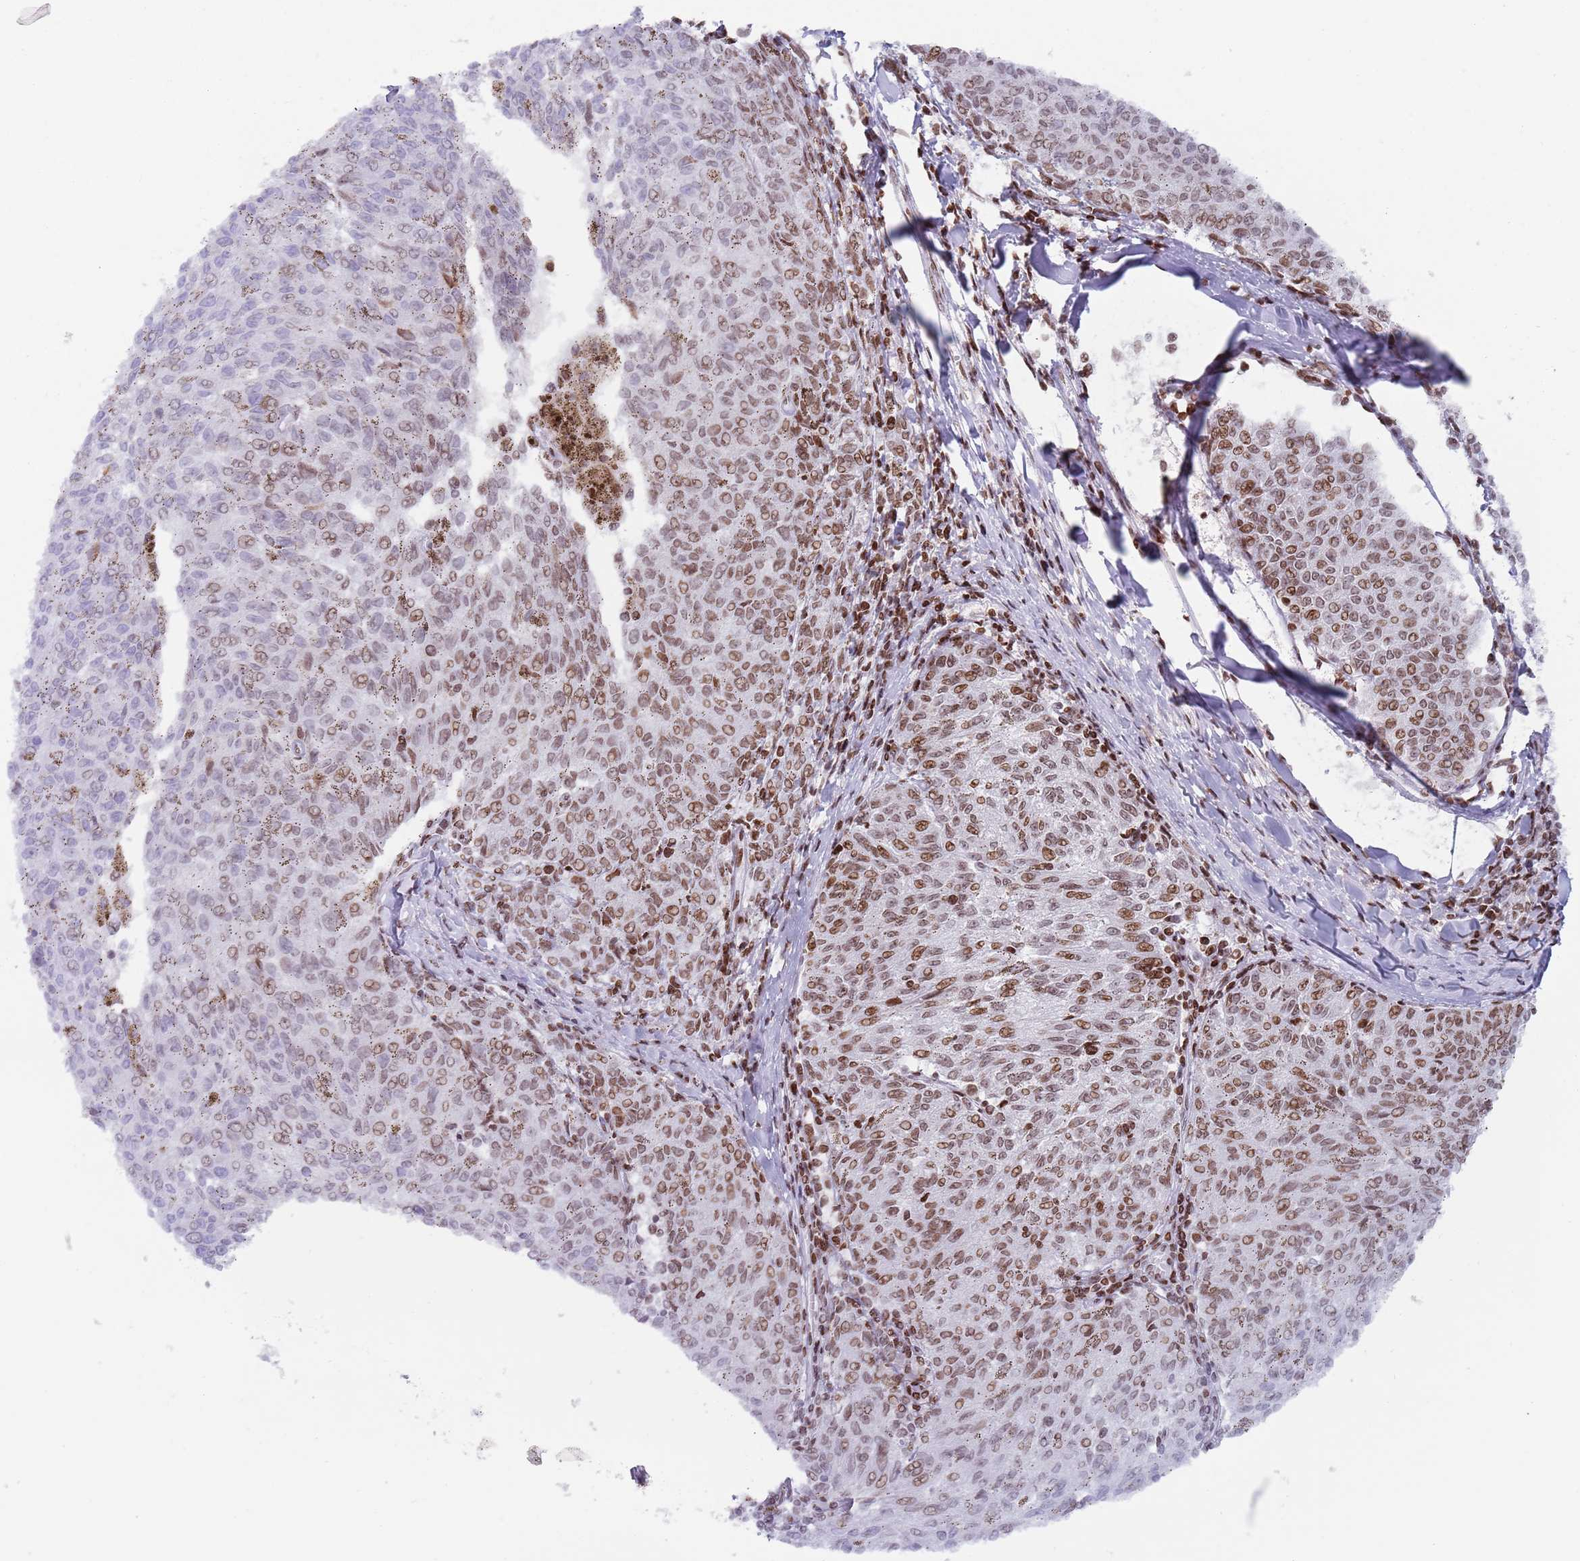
{"staining": {"intensity": "moderate", "quantity": "25%-75%", "location": "nuclear"}, "tissue": "melanoma", "cell_type": "Tumor cells", "image_type": "cancer", "snomed": [{"axis": "morphology", "description": "Malignant melanoma, NOS"}, {"axis": "topography", "description": "Skin"}], "caption": "Immunohistochemical staining of human melanoma shows medium levels of moderate nuclear protein expression in approximately 25%-75% of tumor cells. Immunohistochemistry stains the protein of interest in brown and the nuclei are stained blue.", "gene": "HDAC8", "patient": {"sex": "female", "age": 72}}